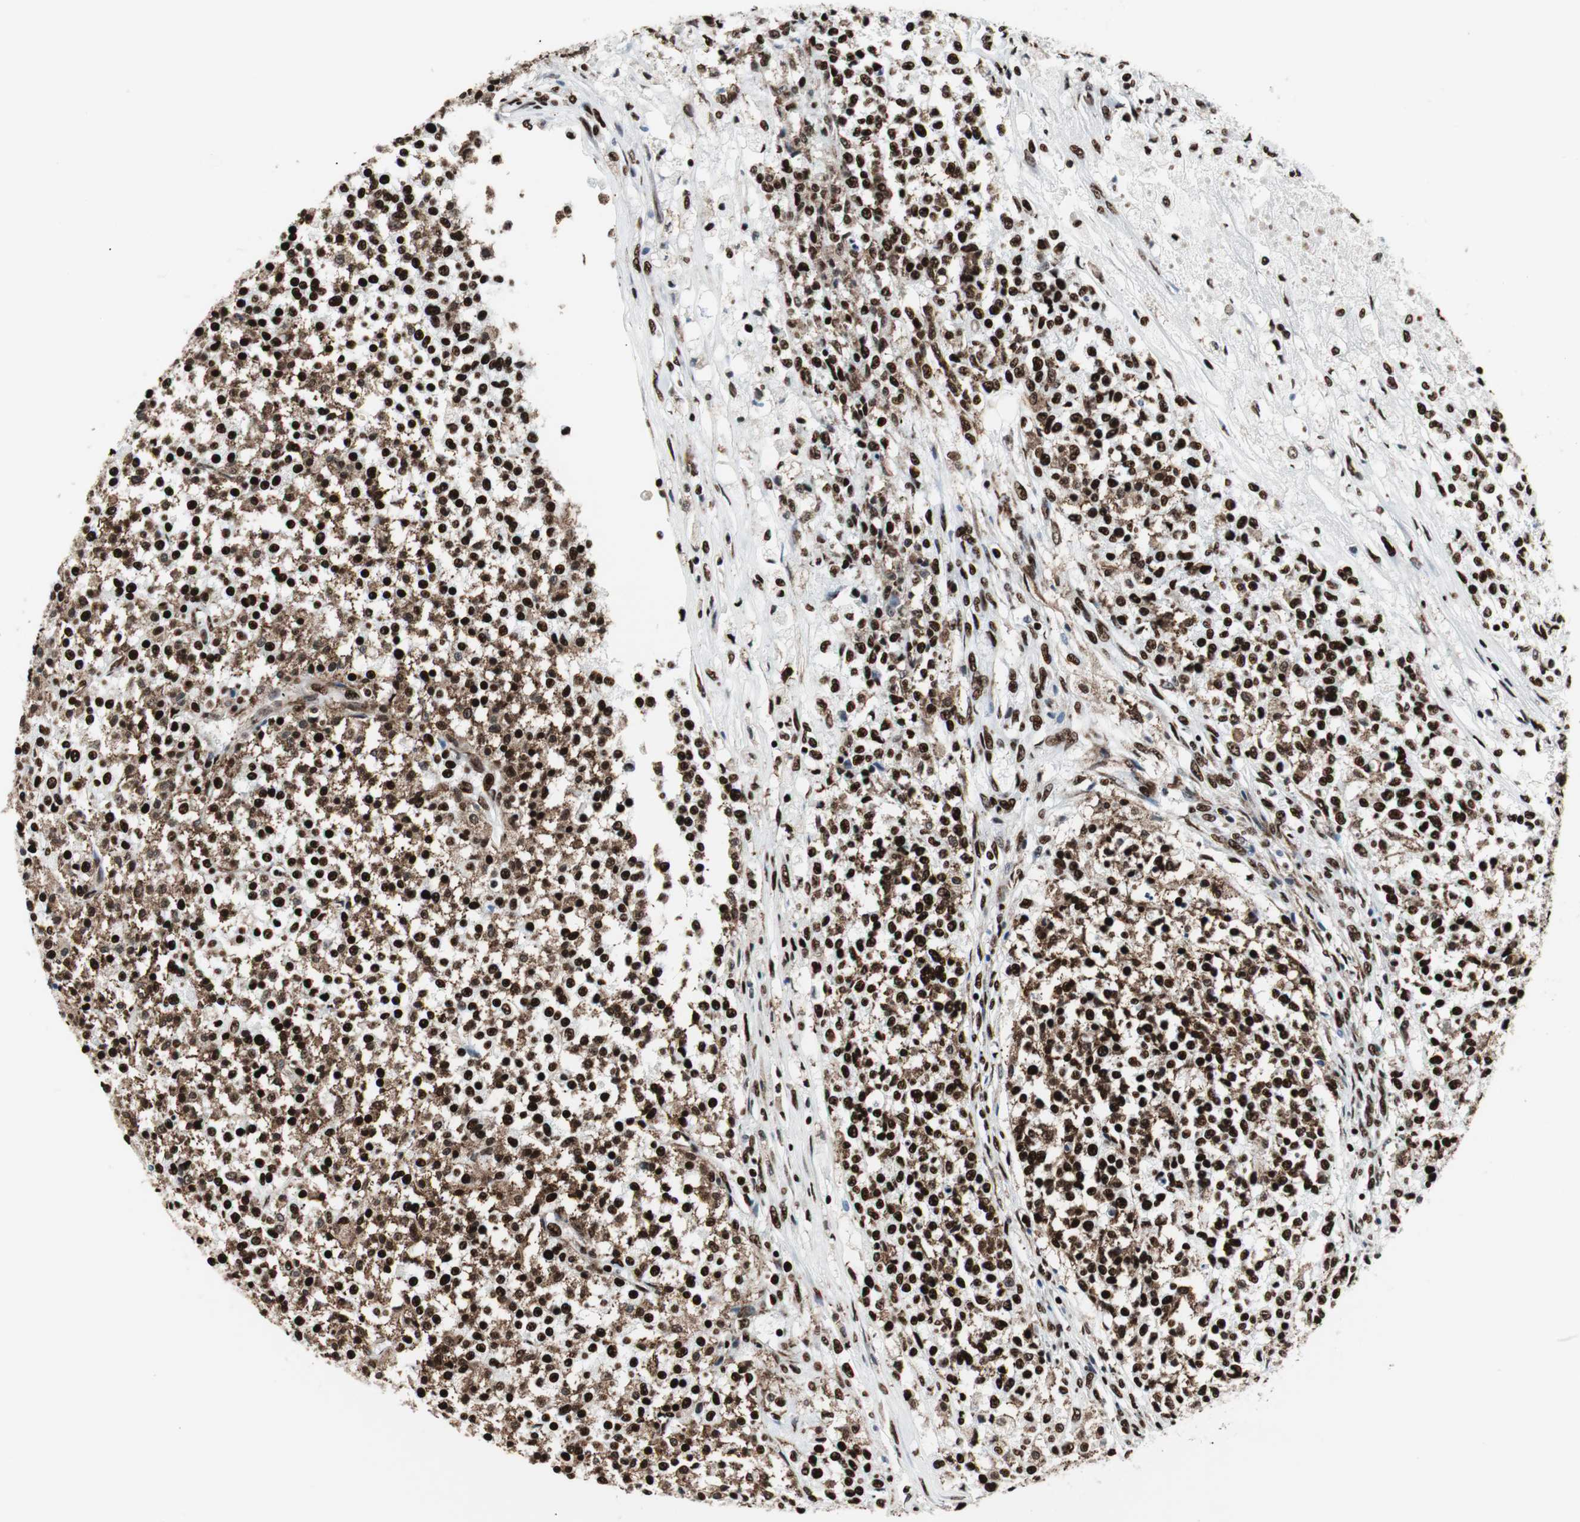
{"staining": {"intensity": "strong", "quantity": ">75%", "location": "cytoplasmic/membranous,nuclear"}, "tissue": "testis cancer", "cell_type": "Tumor cells", "image_type": "cancer", "snomed": [{"axis": "morphology", "description": "Seminoma, NOS"}, {"axis": "topography", "description": "Testis"}], "caption": "Human testis cancer (seminoma) stained with a brown dye reveals strong cytoplasmic/membranous and nuclear positive expression in about >75% of tumor cells.", "gene": "NCL", "patient": {"sex": "male", "age": 59}}